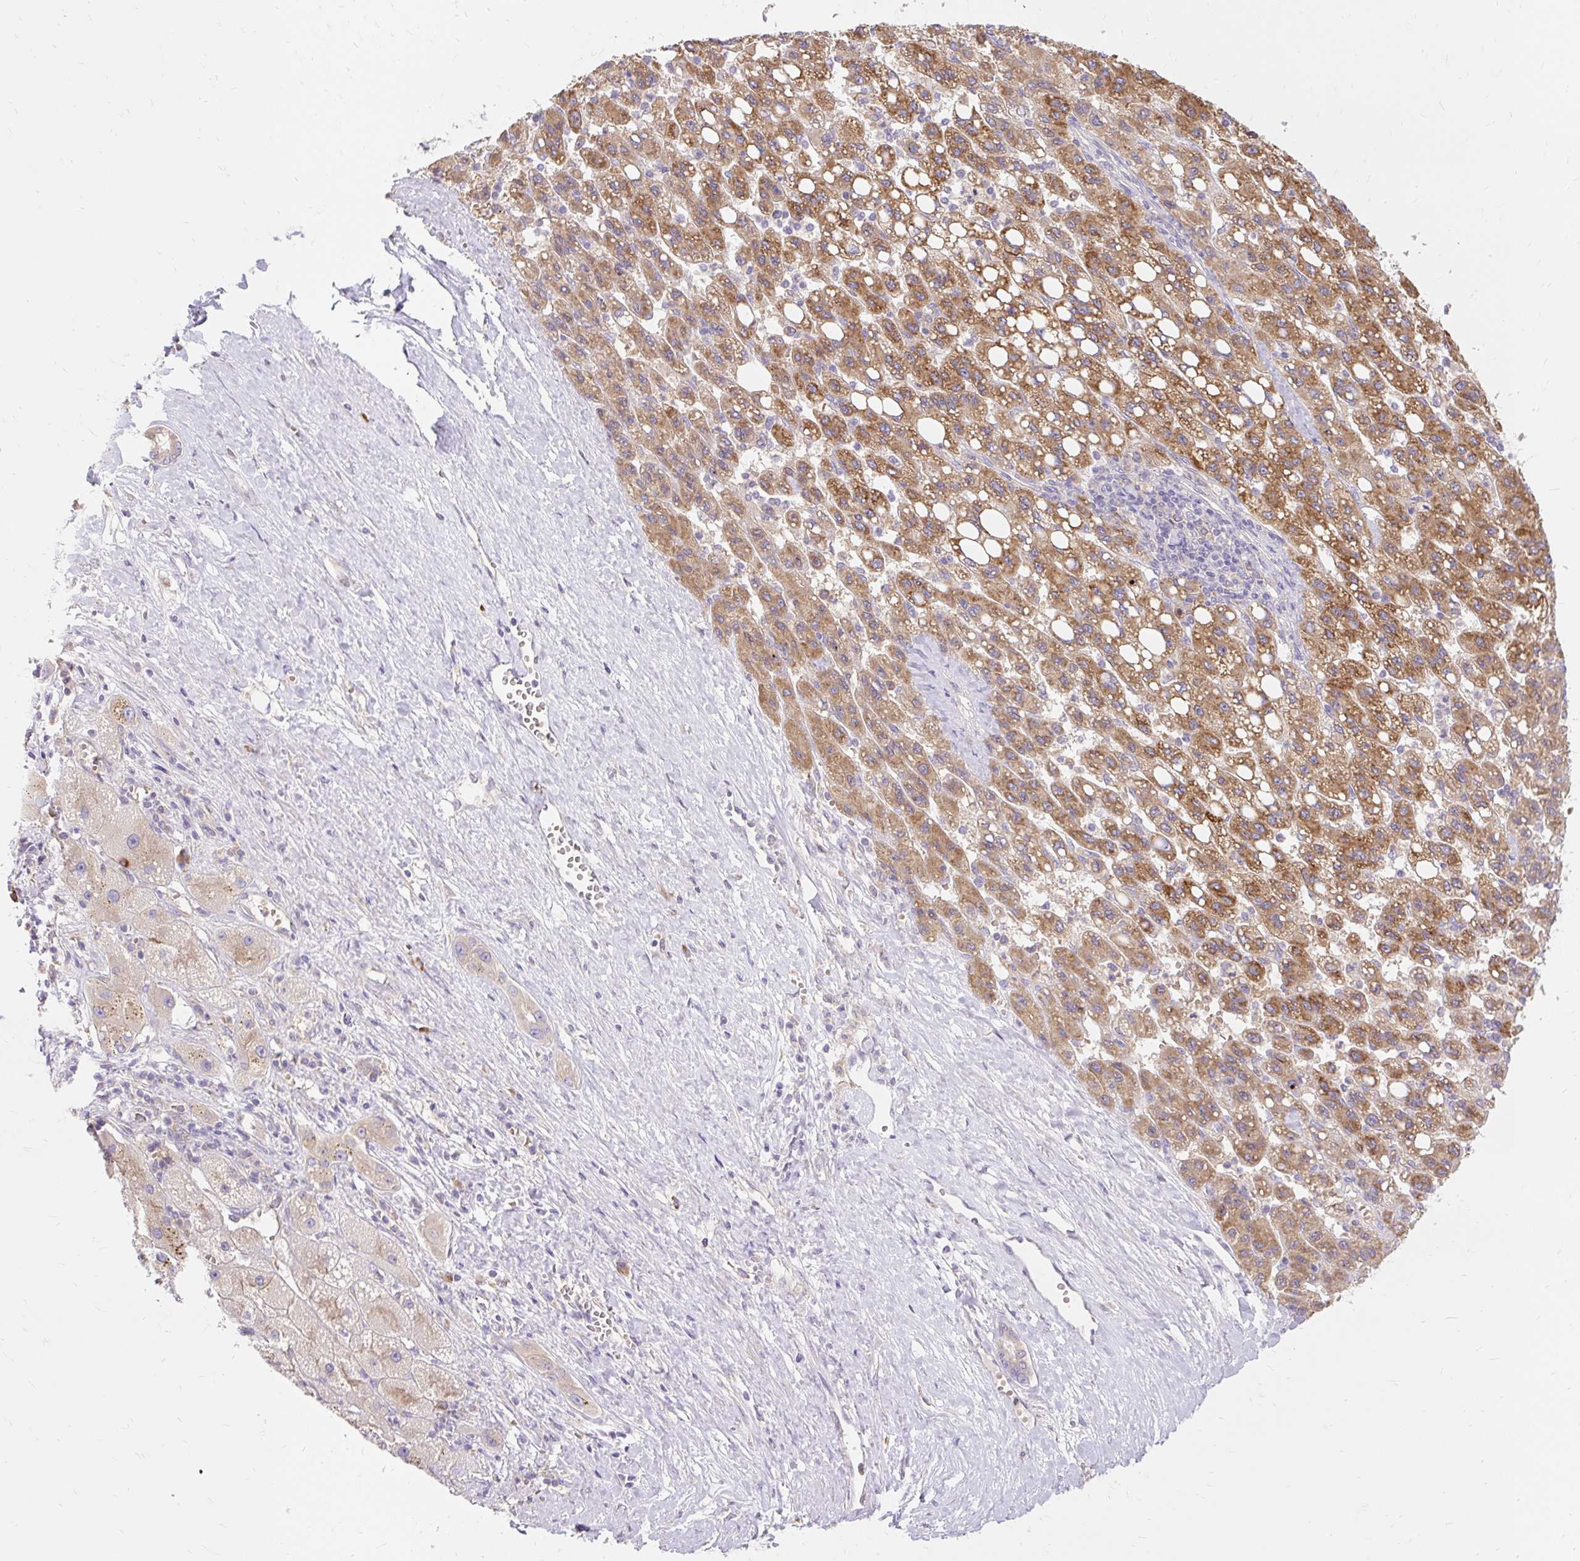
{"staining": {"intensity": "moderate", "quantity": ">75%", "location": "cytoplasmic/membranous"}, "tissue": "liver cancer", "cell_type": "Tumor cells", "image_type": "cancer", "snomed": [{"axis": "morphology", "description": "Carcinoma, Hepatocellular, NOS"}, {"axis": "topography", "description": "Liver"}], "caption": "Moderate cytoplasmic/membranous staining is seen in about >75% of tumor cells in liver cancer.", "gene": "SEC63", "patient": {"sex": "female", "age": 82}}